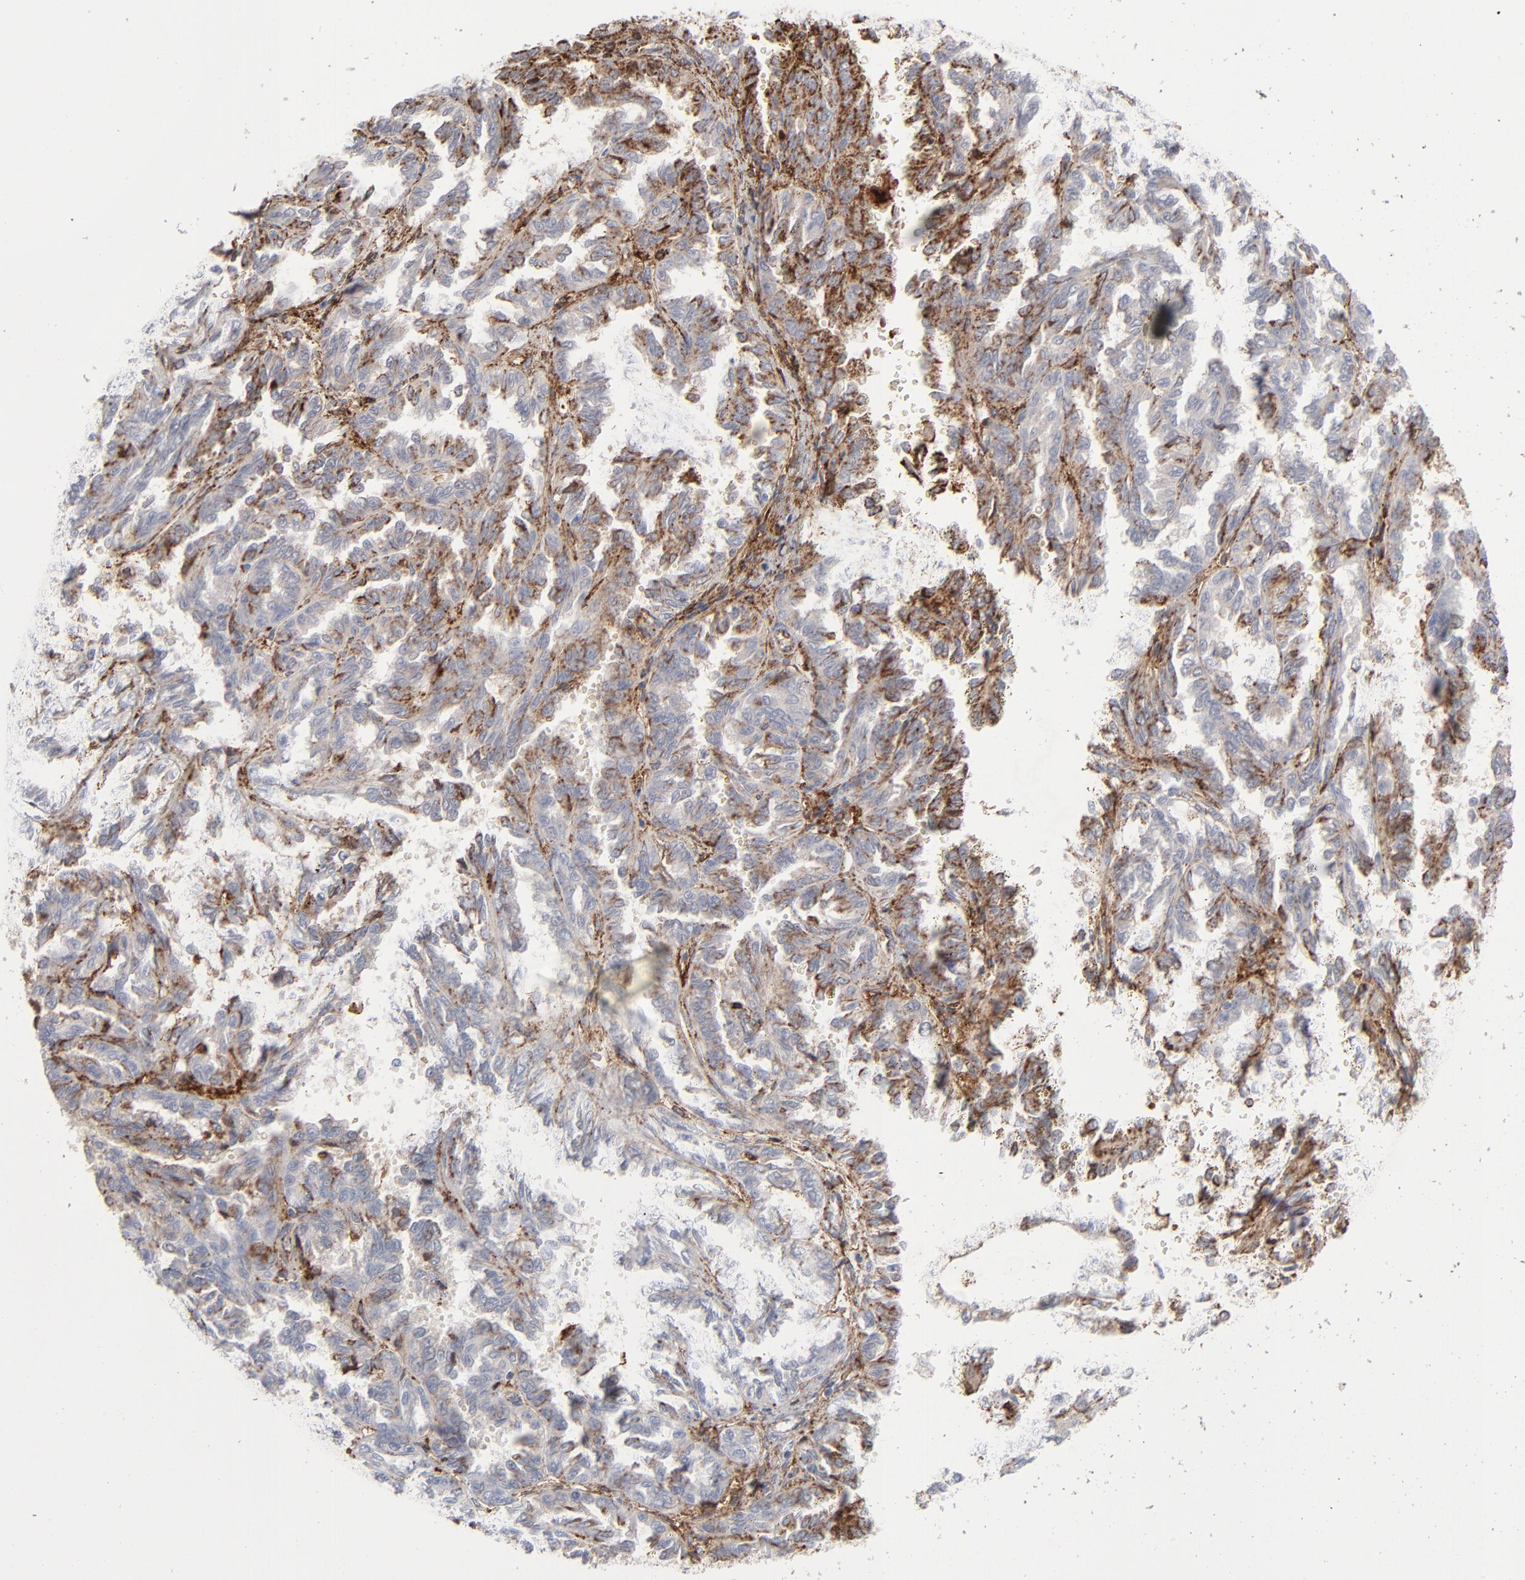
{"staining": {"intensity": "moderate", "quantity": "25%-75%", "location": "cytoplasmic/membranous"}, "tissue": "renal cancer", "cell_type": "Tumor cells", "image_type": "cancer", "snomed": [{"axis": "morphology", "description": "Inflammation, NOS"}, {"axis": "morphology", "description": "Adenocarcinoma, NOS"}, {"axis": "topography", "description": "Kidney"}], "caption": "Protein analysis of renal cancer (adenocarcinoma) tissue displays moderate cytoplasmic/membranous expression in about 25%-75% of tumor cells. The staining was performed using DAB (3,3'-diaminobenzidine), with brown indicating positive protein expression. Nuclei are stained blue with hematoxylin.", "gene": "ANXA5", "patient": {"sex": "male", "age": 68}}